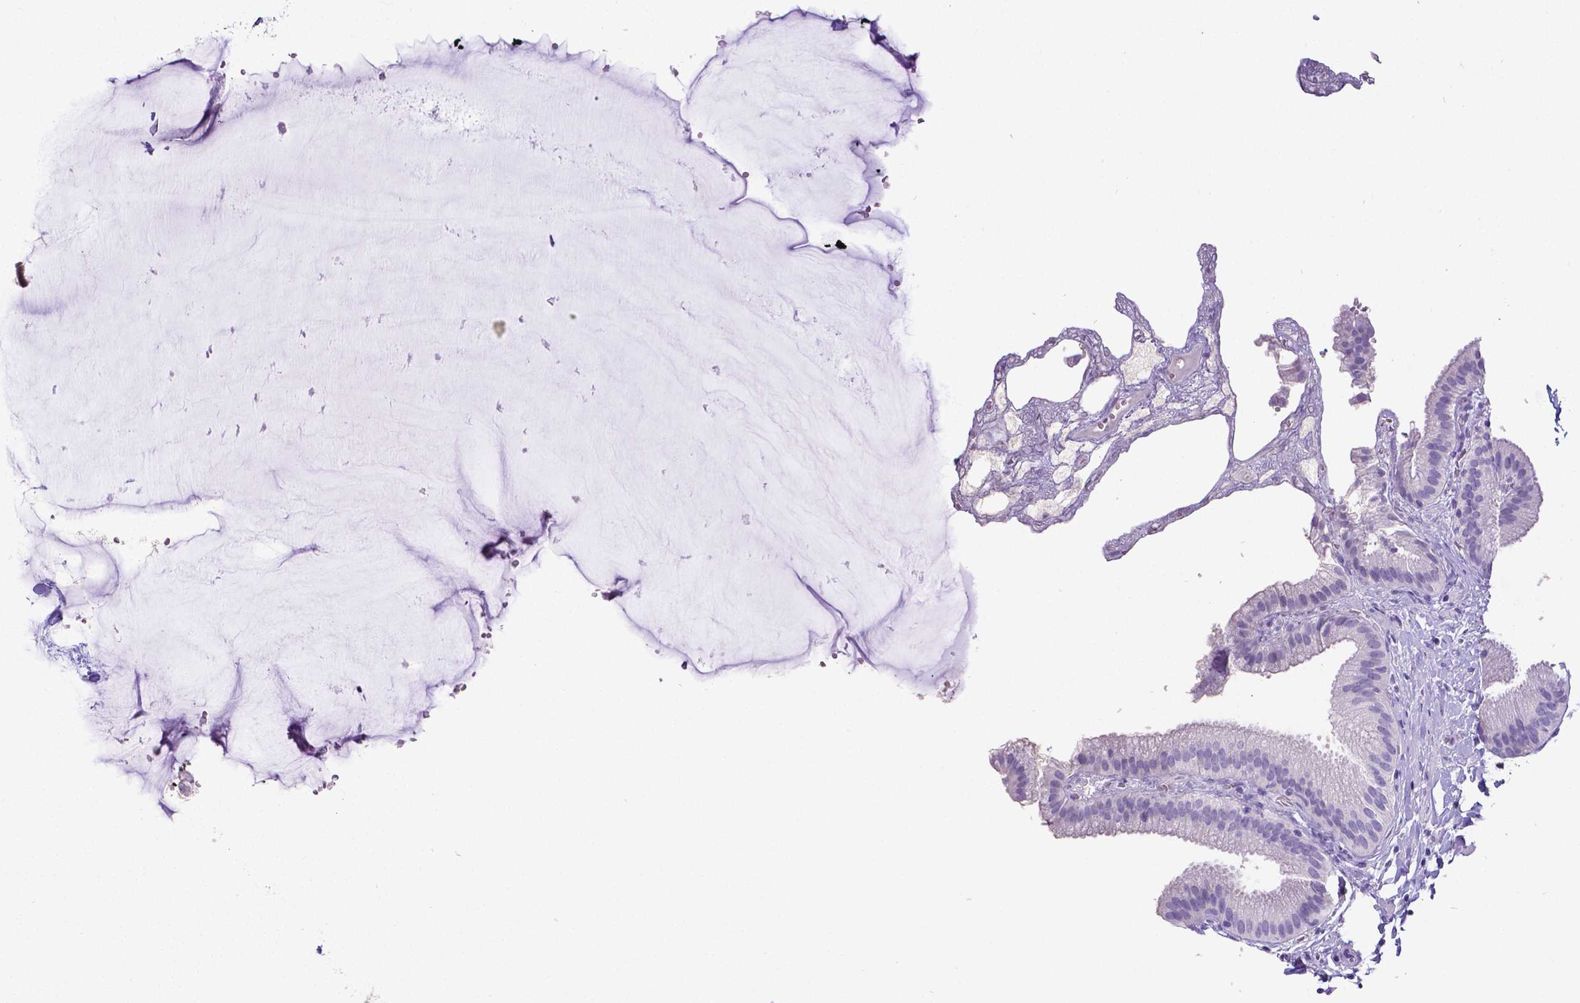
{"staining": {"intensity": "negative", "quantity": "none", "location": "none"}, "tissue": "gallbladder", "cell_type": "Glandular cells", "image_type": "normal", "snomed": [{"axis": "morphology", "description": "Normal tissue, NOS"}, {"axis": "topography", "description": "Gallbladder"}], "caption": "An image of human gallbladder is negative for staining in glandular cells. (Brightfield microscopy of DAB (3,3'-diaminobenzidine) IHC at high magnification).", "gene": "SATB2", "patient": {"sex": "female", "age": 63}}